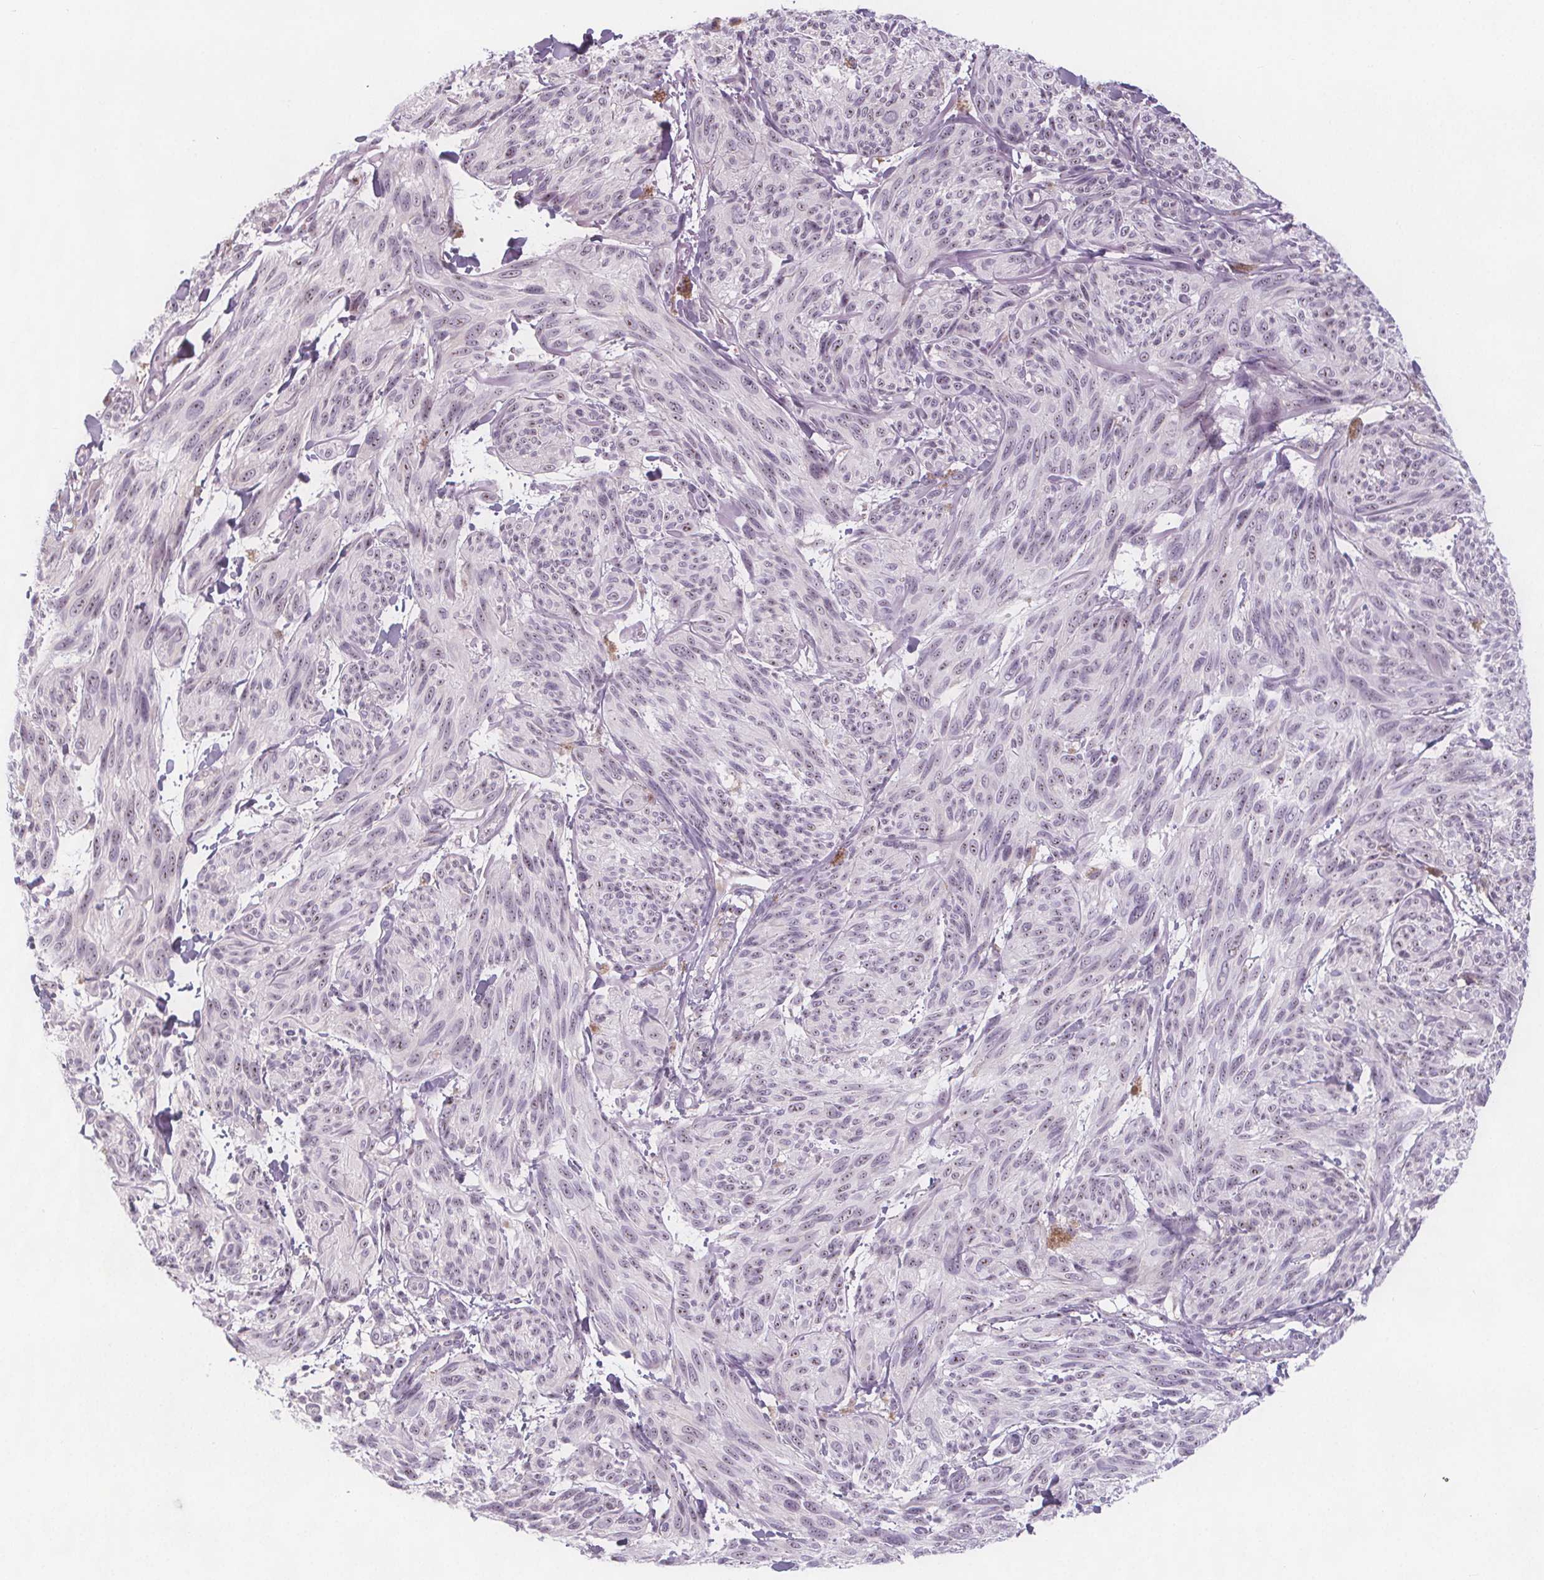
{"staining": {"intensity": "negative", "quantity": "none", "location": "none"}, "tissue": "melanoma", "cell_type": "Tumor cells", "image_type": "cancer", "snomed": [{"axis": "morphology", "description": "Malignant melanoma, NOS"}, {"axis": "topography", "description": "Skin"}], "caption": "The IHC photomicrograph has no significant staining in tumor cells of malignant melanoma tissue. (DAB (3,3'-diaminobenzidine) IHC visualized using brightfield microscopy, high magnification).", "gene": "NOLC1", "patient": {"sex": "male", "age": 79}}